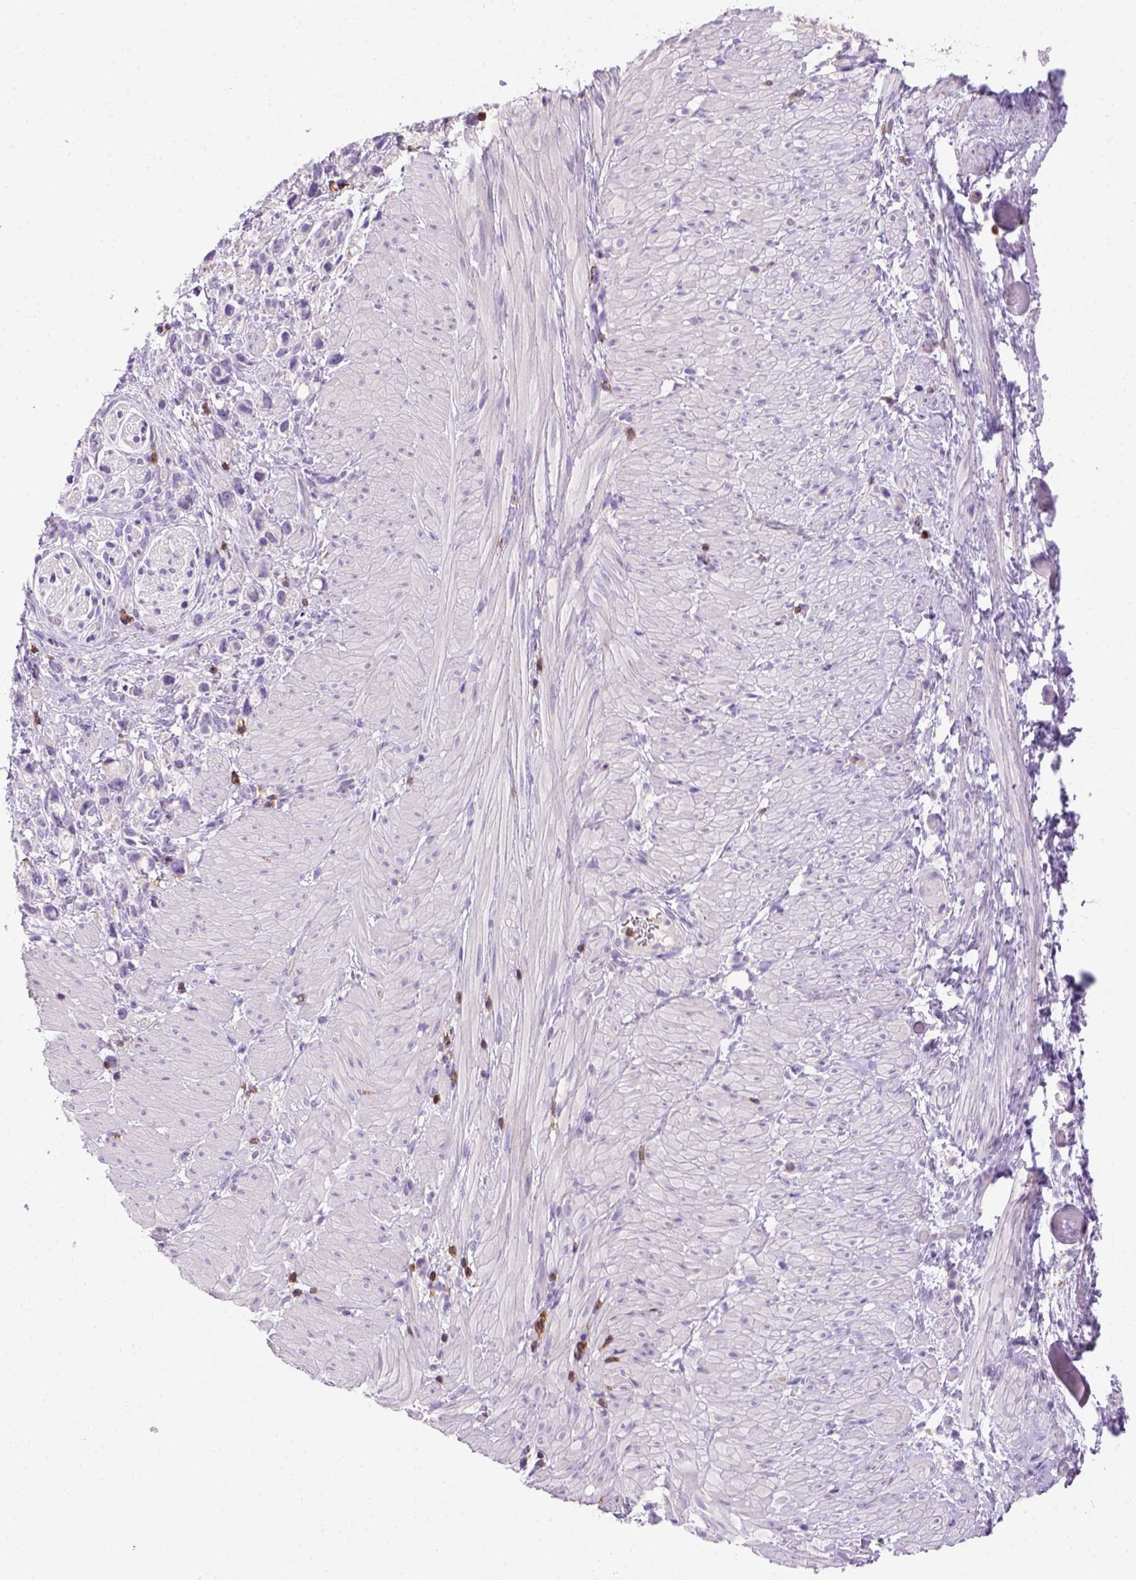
{"staining": {"intensity": "negative", "quantity": "none", "location": "none"}, "tissue": "stomach cancer", "cell_type": "Tumor cells", "image_type": "cancer", "snomed": [{"axis": "morphology", "description": "Adenocarcinoma, NOS"}, {"axis": "topography", "description": "Stomach"}], "caption": "This is an immunohistochemistry micrograph of stomach adenocarcinoma. There is no staining in tumor cells.", "gene": "CD3E", "patient": {"sex": "female", "age": 59}}